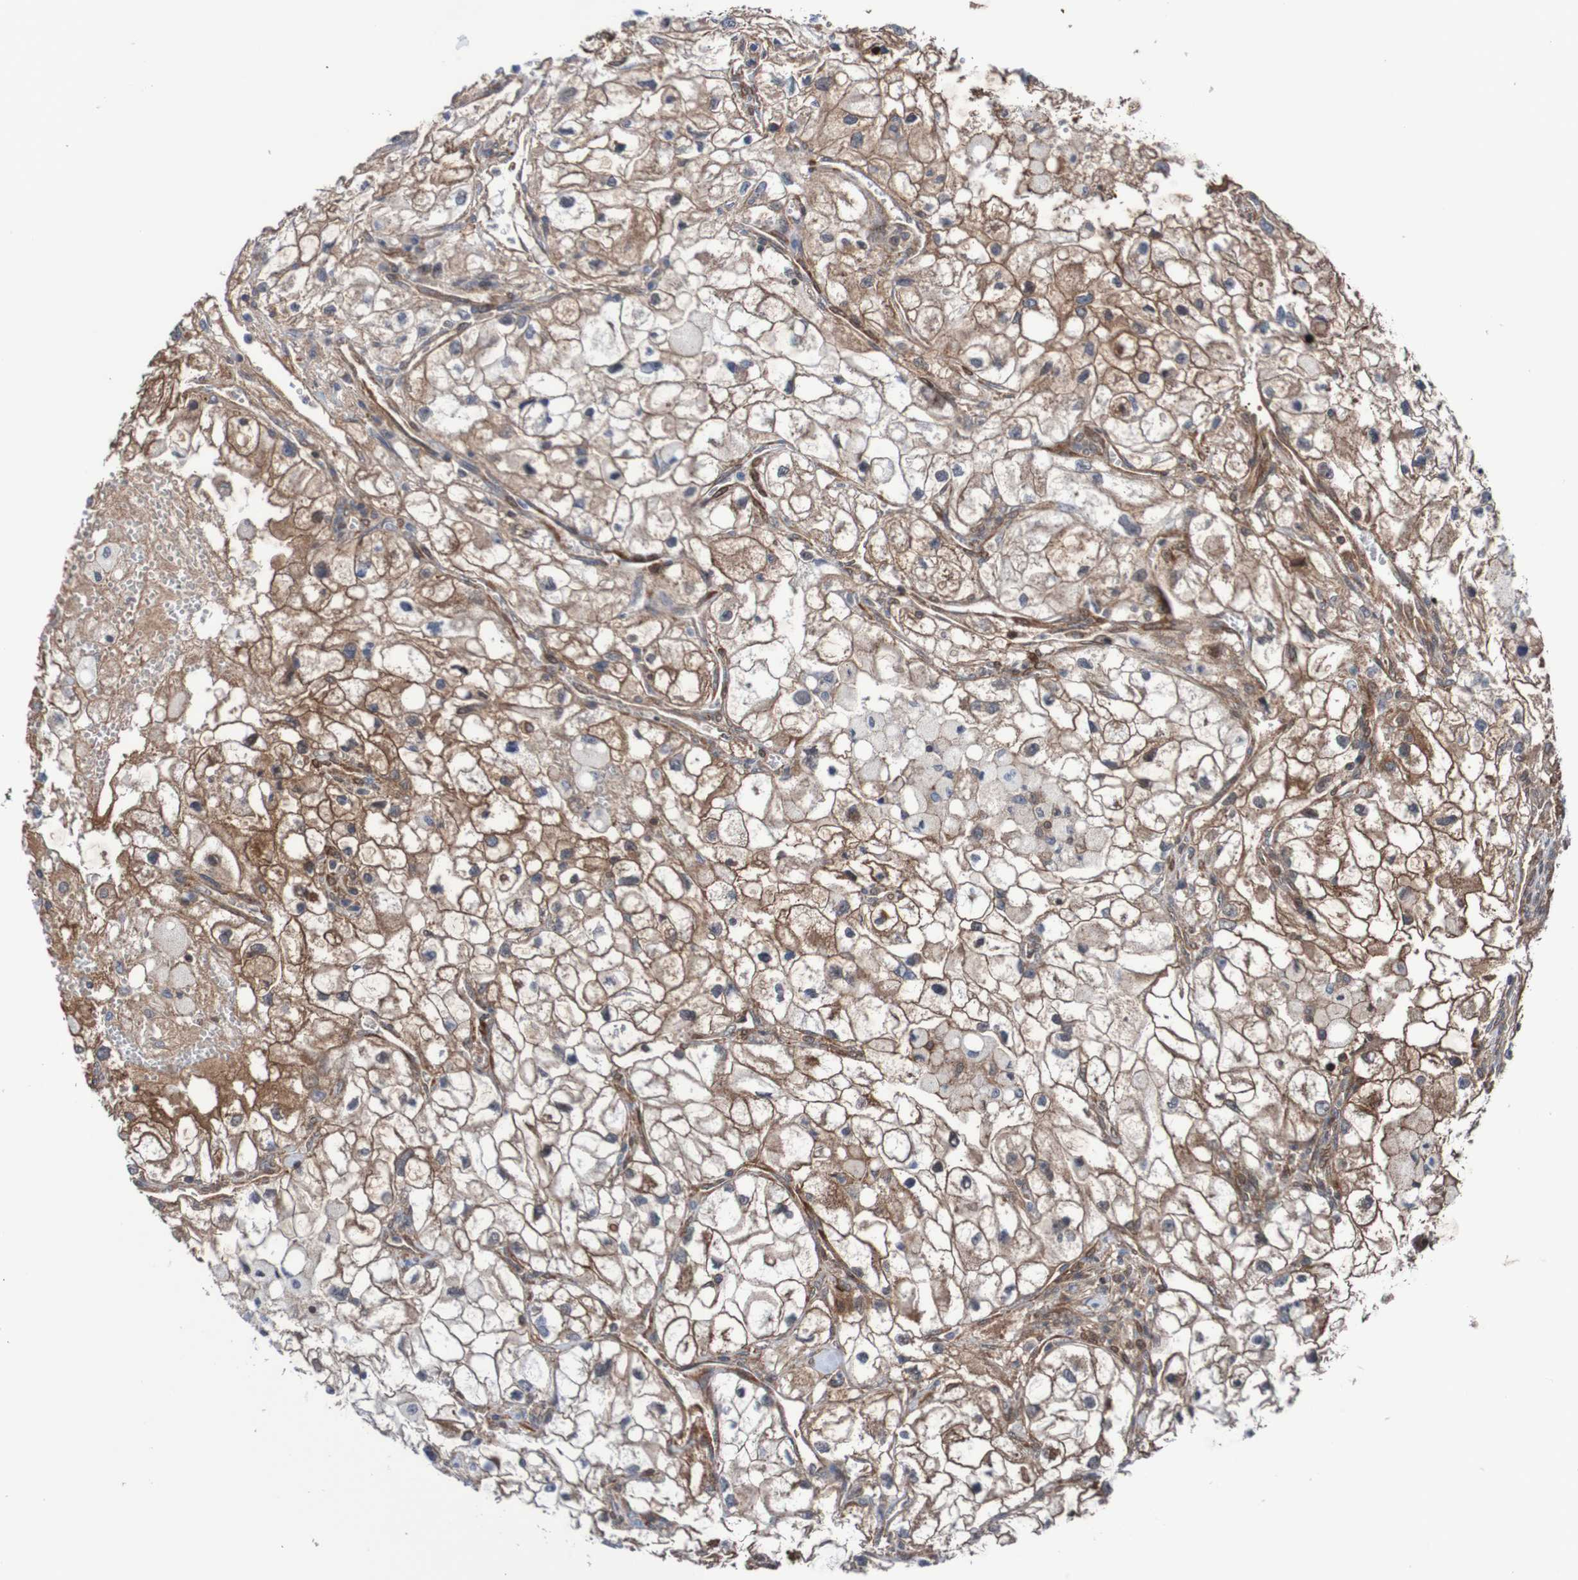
{"staining": {"intensity": "moderate", "quantity": ">75%", "location": "cytoplasmic/membranous"}, "tissue": "renal cancer", "cell_type": "Tumor cells", "image_type": "cancer", "snomed": [{"axis": "morphology", "description": "Adenocarcinoma, NOS"}, {"axis": "topography", "description": "Kidney"}], "caption": "Brown immunohistochemical staining in renal adenocarcinoma shows moderate cytoplasmic/membranous positivity in about >75% of tumor cells.", "gene": "RIGI", "patient": {"sex": "female", "age": 70}}